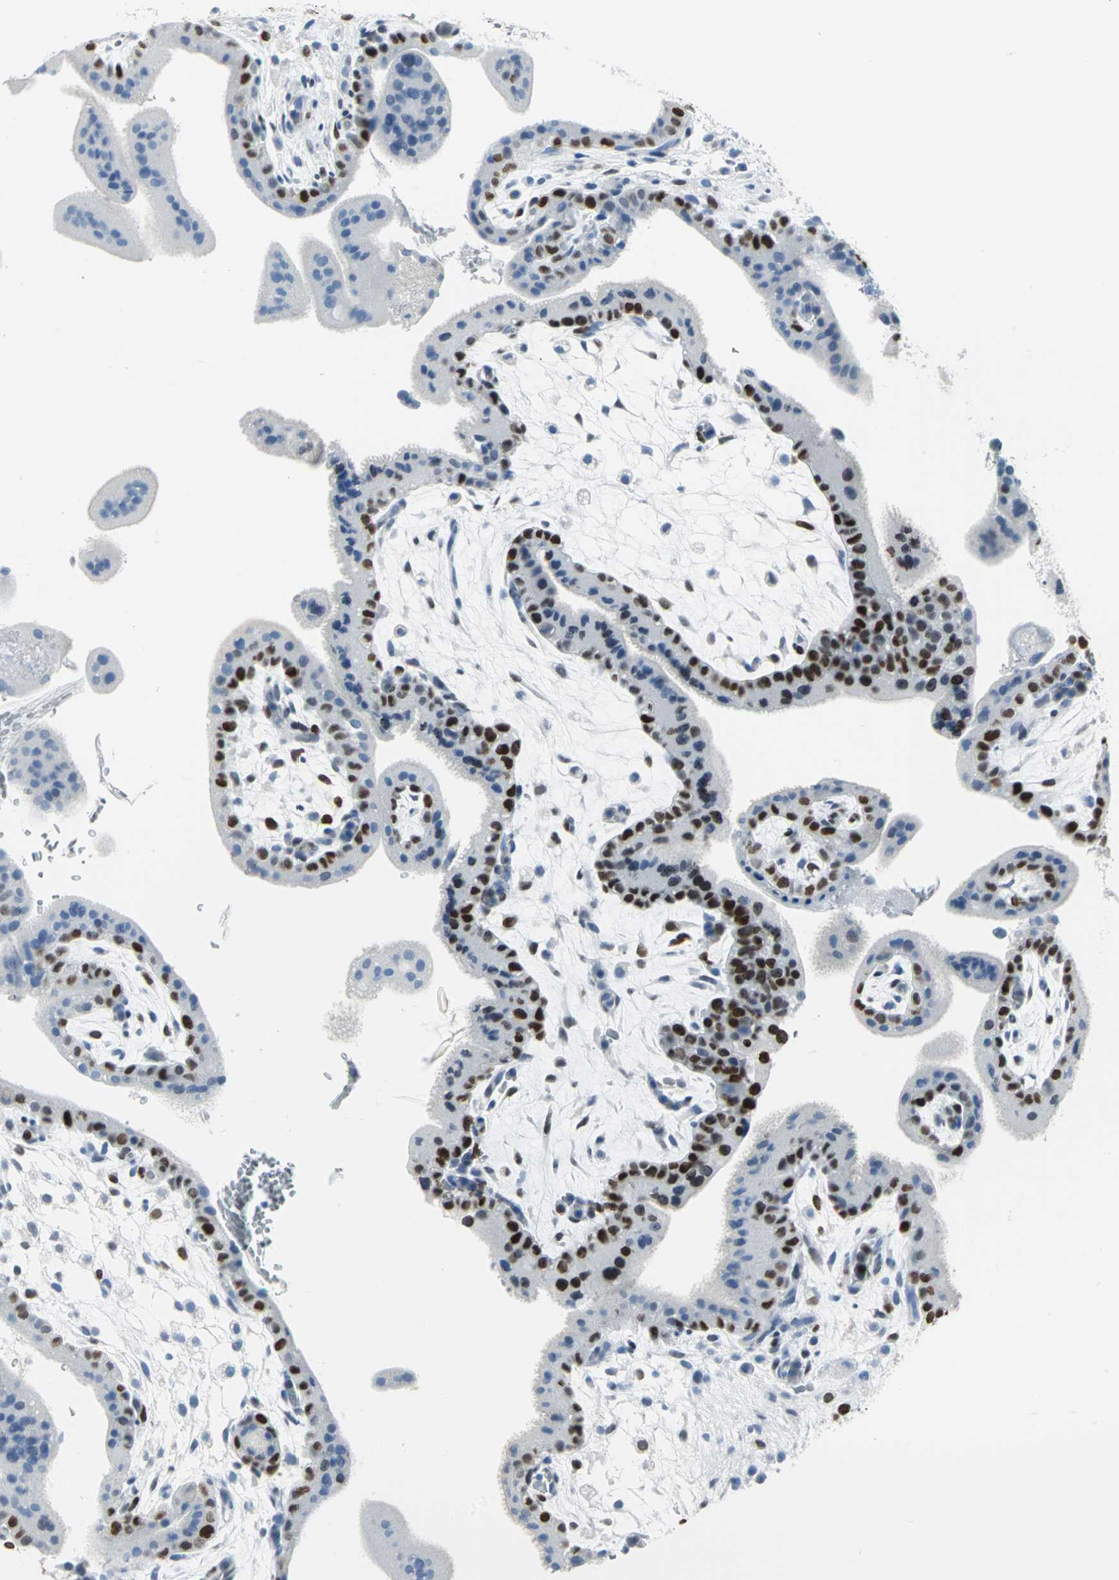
{"staining": {"intensity": "strong", "quantity": "25%-75%", "location": "cytoplasmic/membranous"}, "tissue": "placenta", "cell_type": "Trophoblastic cells", "image_type": "normal", "snomed": [{"axis": "morphology", "description": "Normal tissue, NOS"}, {"axis": "topography", "description": "Placenta"}], "caption": "Protein positivity by IHC exhibits strong cytoplasmic/membranous staining in about 25%-75% of trophoblastic cells in unremarkable placenta.", "gene": "MCM3", "patient": {"sex": "female", "age": 35}}